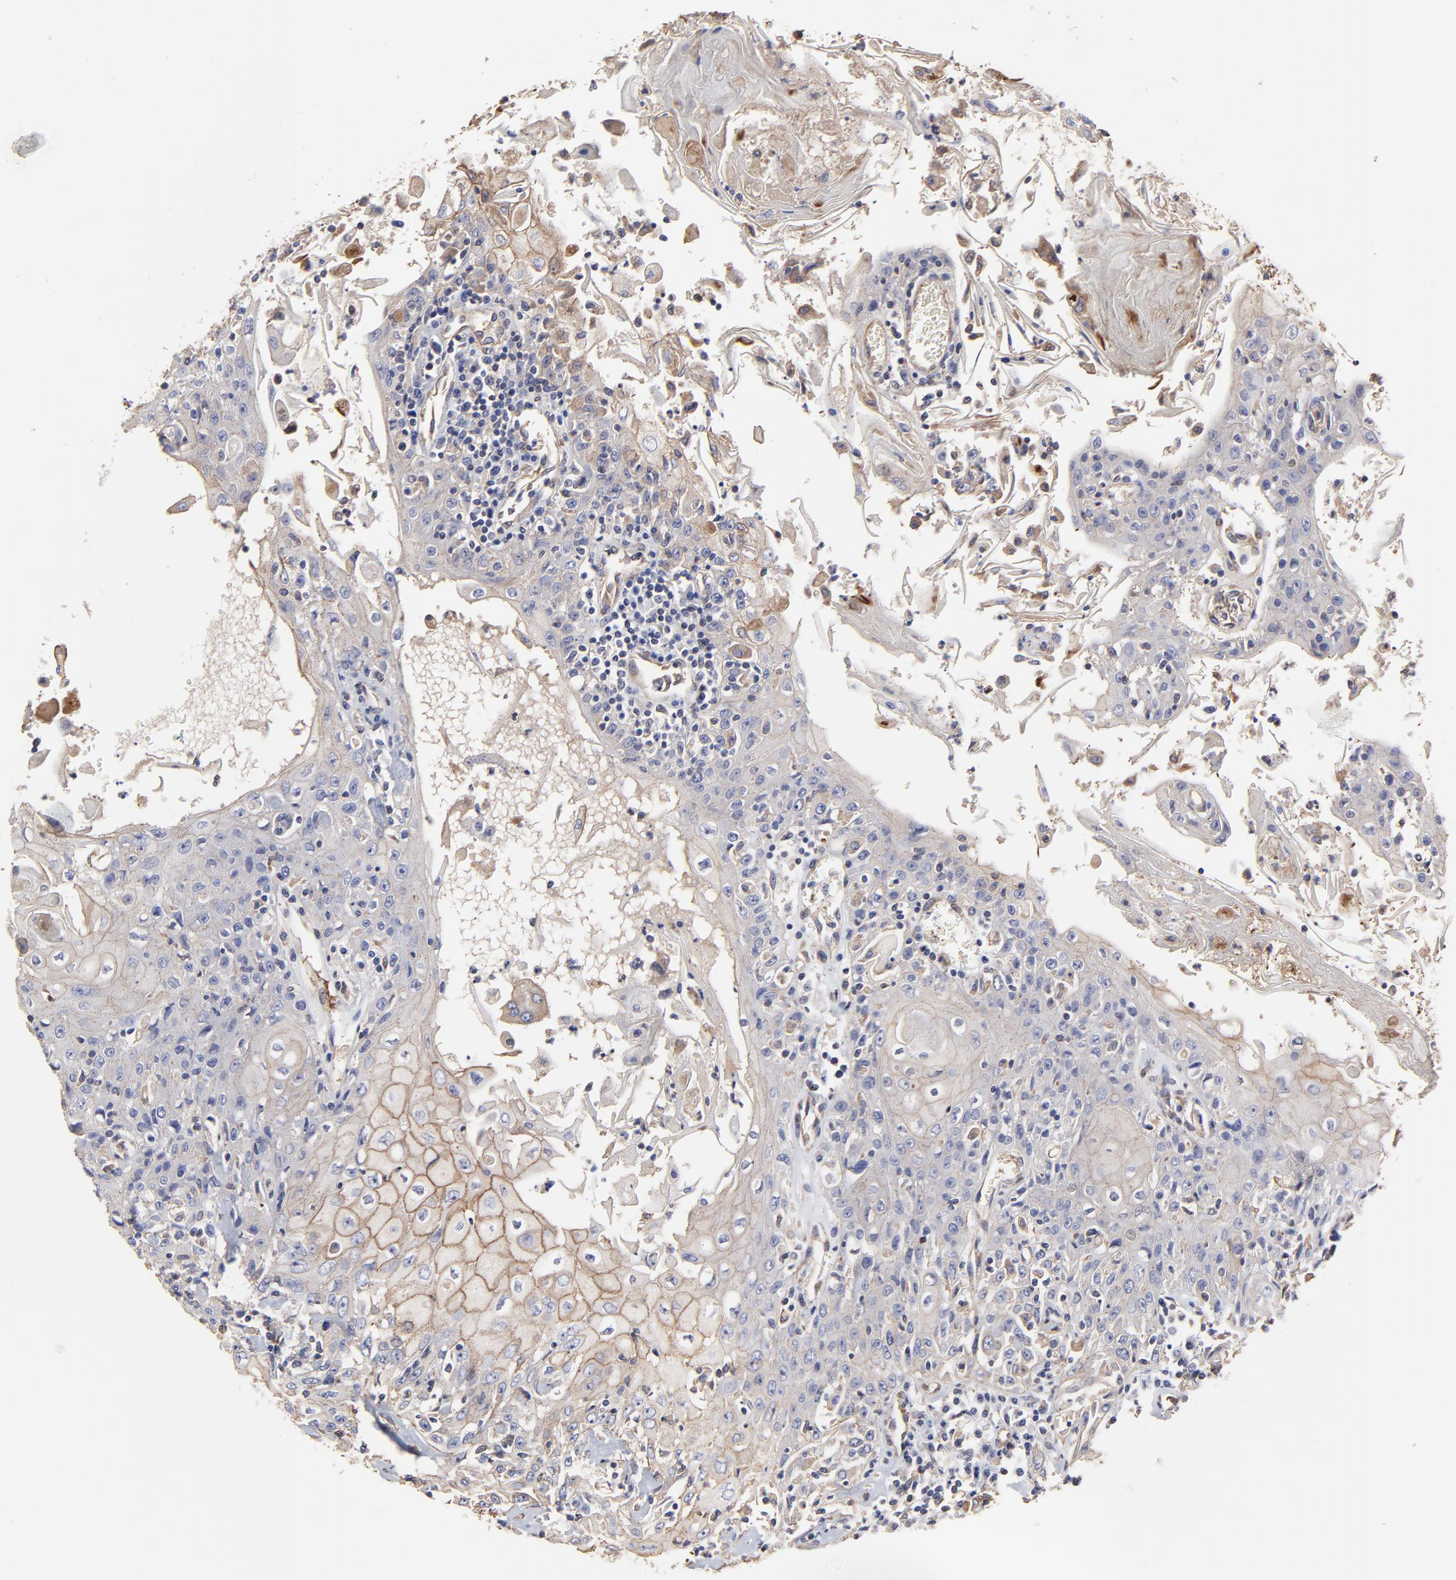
{"staining": {"intensity": "moderate", "quantity": "<25%", "location": "cytoplasmic/membranous"}, "tissue": "head and neck cancer", "cell_type": "Tumor cells", "image_type": "cancer", "snomed": [{"axis": "morphology", "description": "Squamous cell carcinoma, NOS"}, {"axis": "topography", "description": "Oral tissue"}, {"axis": "topography", "description": "Head-Neck"}], "caption": "Protein staining of head and neck cancer (squamous cell carcinoma) tissue displays moderate cytoplasmic/membranous positivity in about <25% of tumor cells. The staining is performed using DAB brown chromogen to label protein expression. The nuclei are counter-stained blue using hematoxylin.", "gene": "LRCH2", "patient": {"sex": "female", "age": 76}}